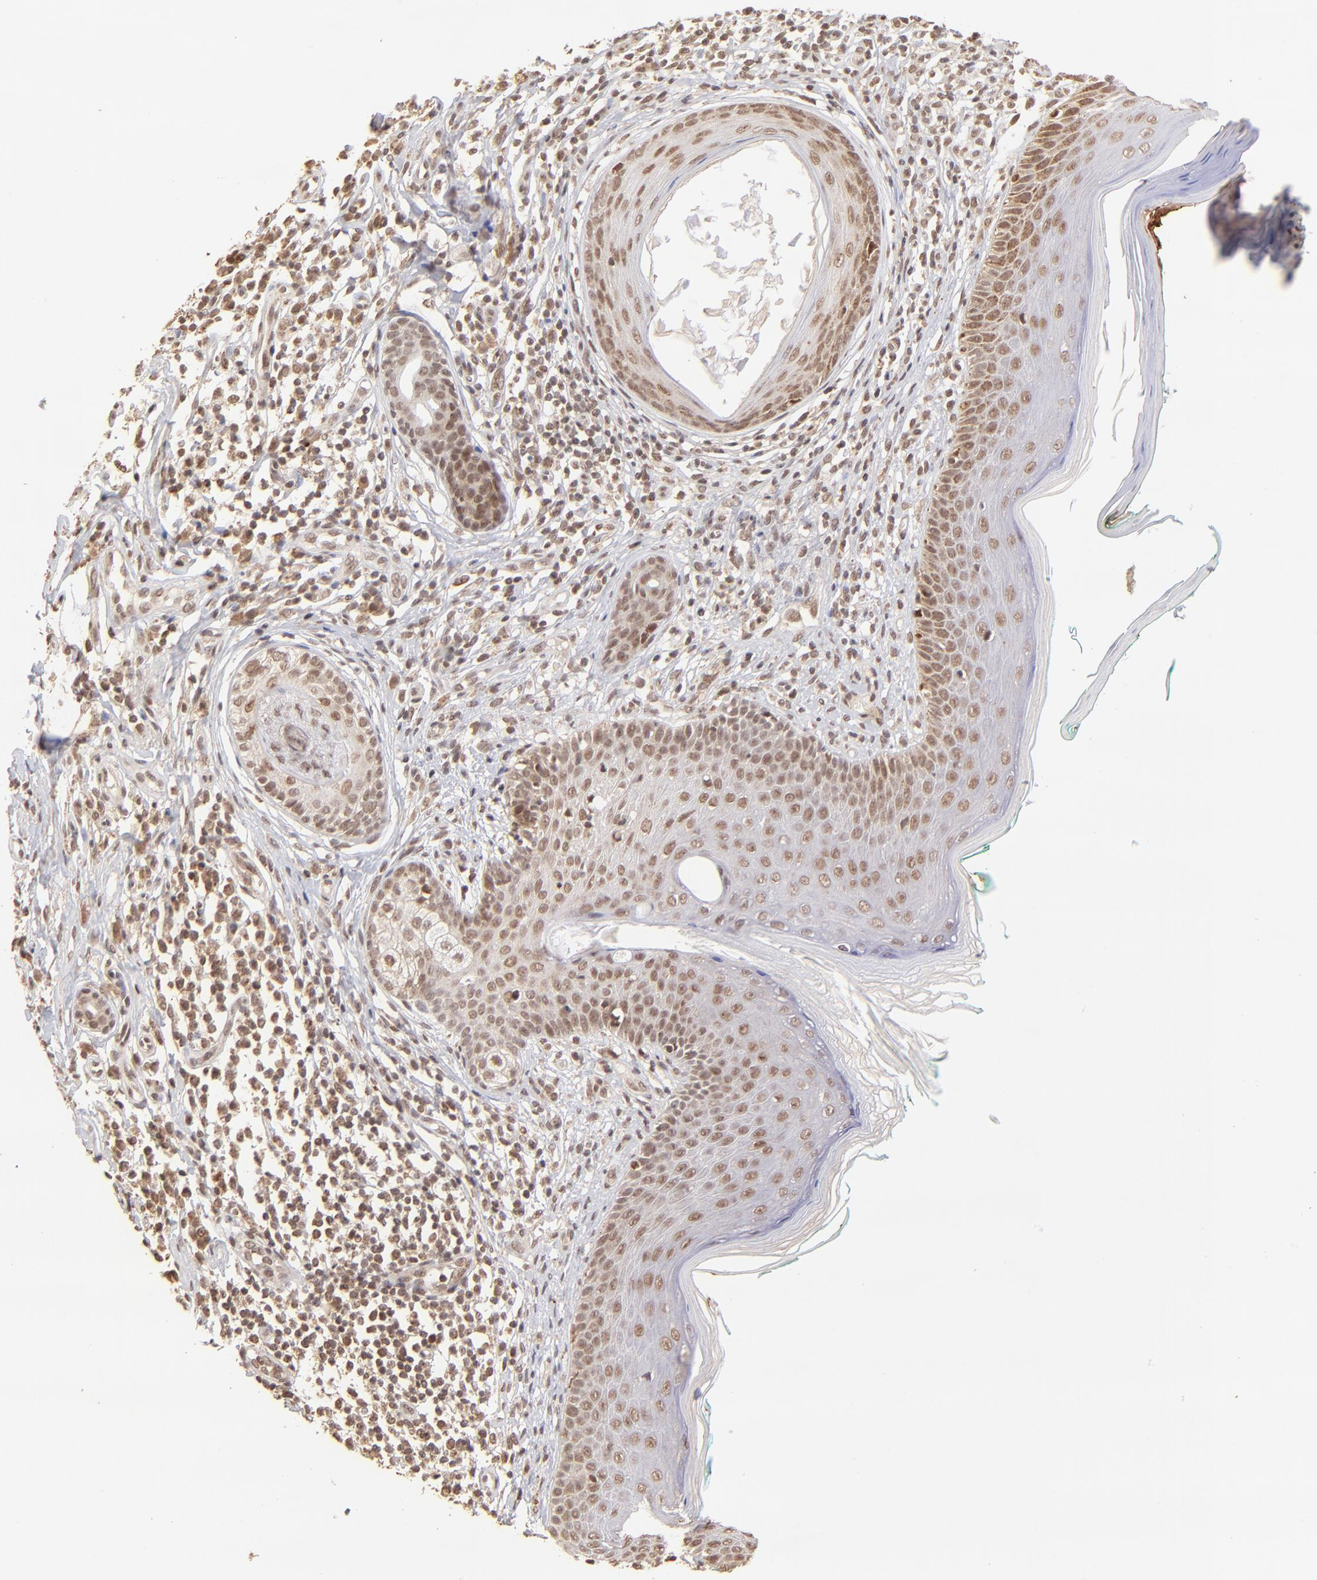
{"staining": {"intensity": "moderate", "quantity": ">75%", "location": "nuclear"}, "tissue": "skin cancer", "cell_type": "Tumor cells", "image_type": "cancer", "snomed": [{"axis": "morphology", "description": "Normal tissue, NOS"}, {"axis": "morphology", "description": "Basal cell carcinoma"}, {"axis": "topography", "description": "Skin"}], "caption": "Protein staining of skin basal cell carcinoma tissue exhibits moderate nuclear staining in about >75% of tumor cells. Immunohistochemistry stains the protein of interest in brown and the nuclei are stained blue.", "gene": "MED15", "patient": {"sex": "male", "age": 76}}